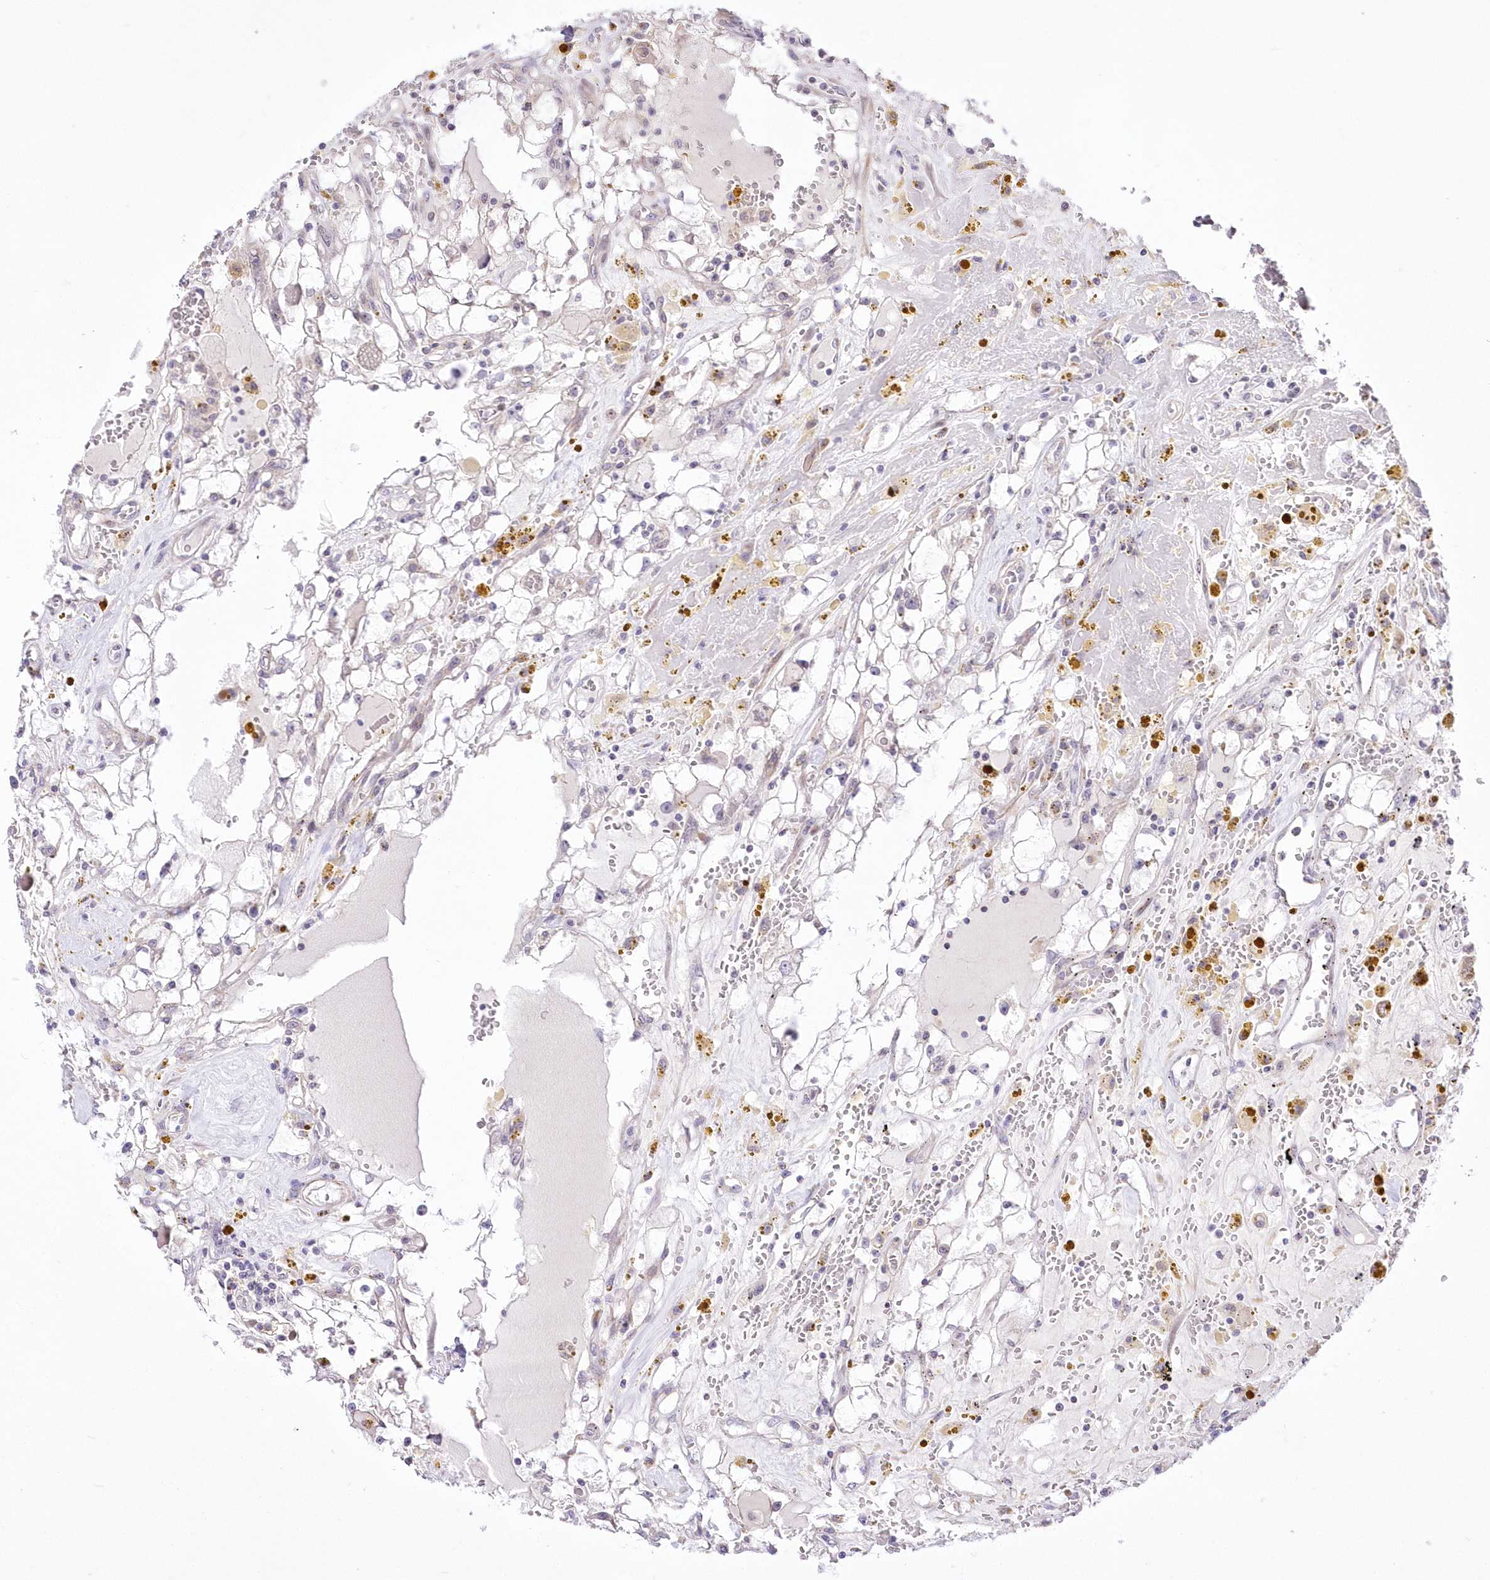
{"staining": {"intensity": "negative", "quantity": "none", "location": "none"}, "tissue": "renal cancer", "cell_type": "Tumor cells", "image_type": "cancer", "snomed": [{"axis": "morphology", "description": "Adenocarcinoma, NOS"}, {"axis": "topography", "description": "Kidney"}], "caption": "Tumor cells show no significant protein positivity in renal adenocarcinoma.", "gene": "FAM241B", "patient": {"sex": "male", "age": 56}}